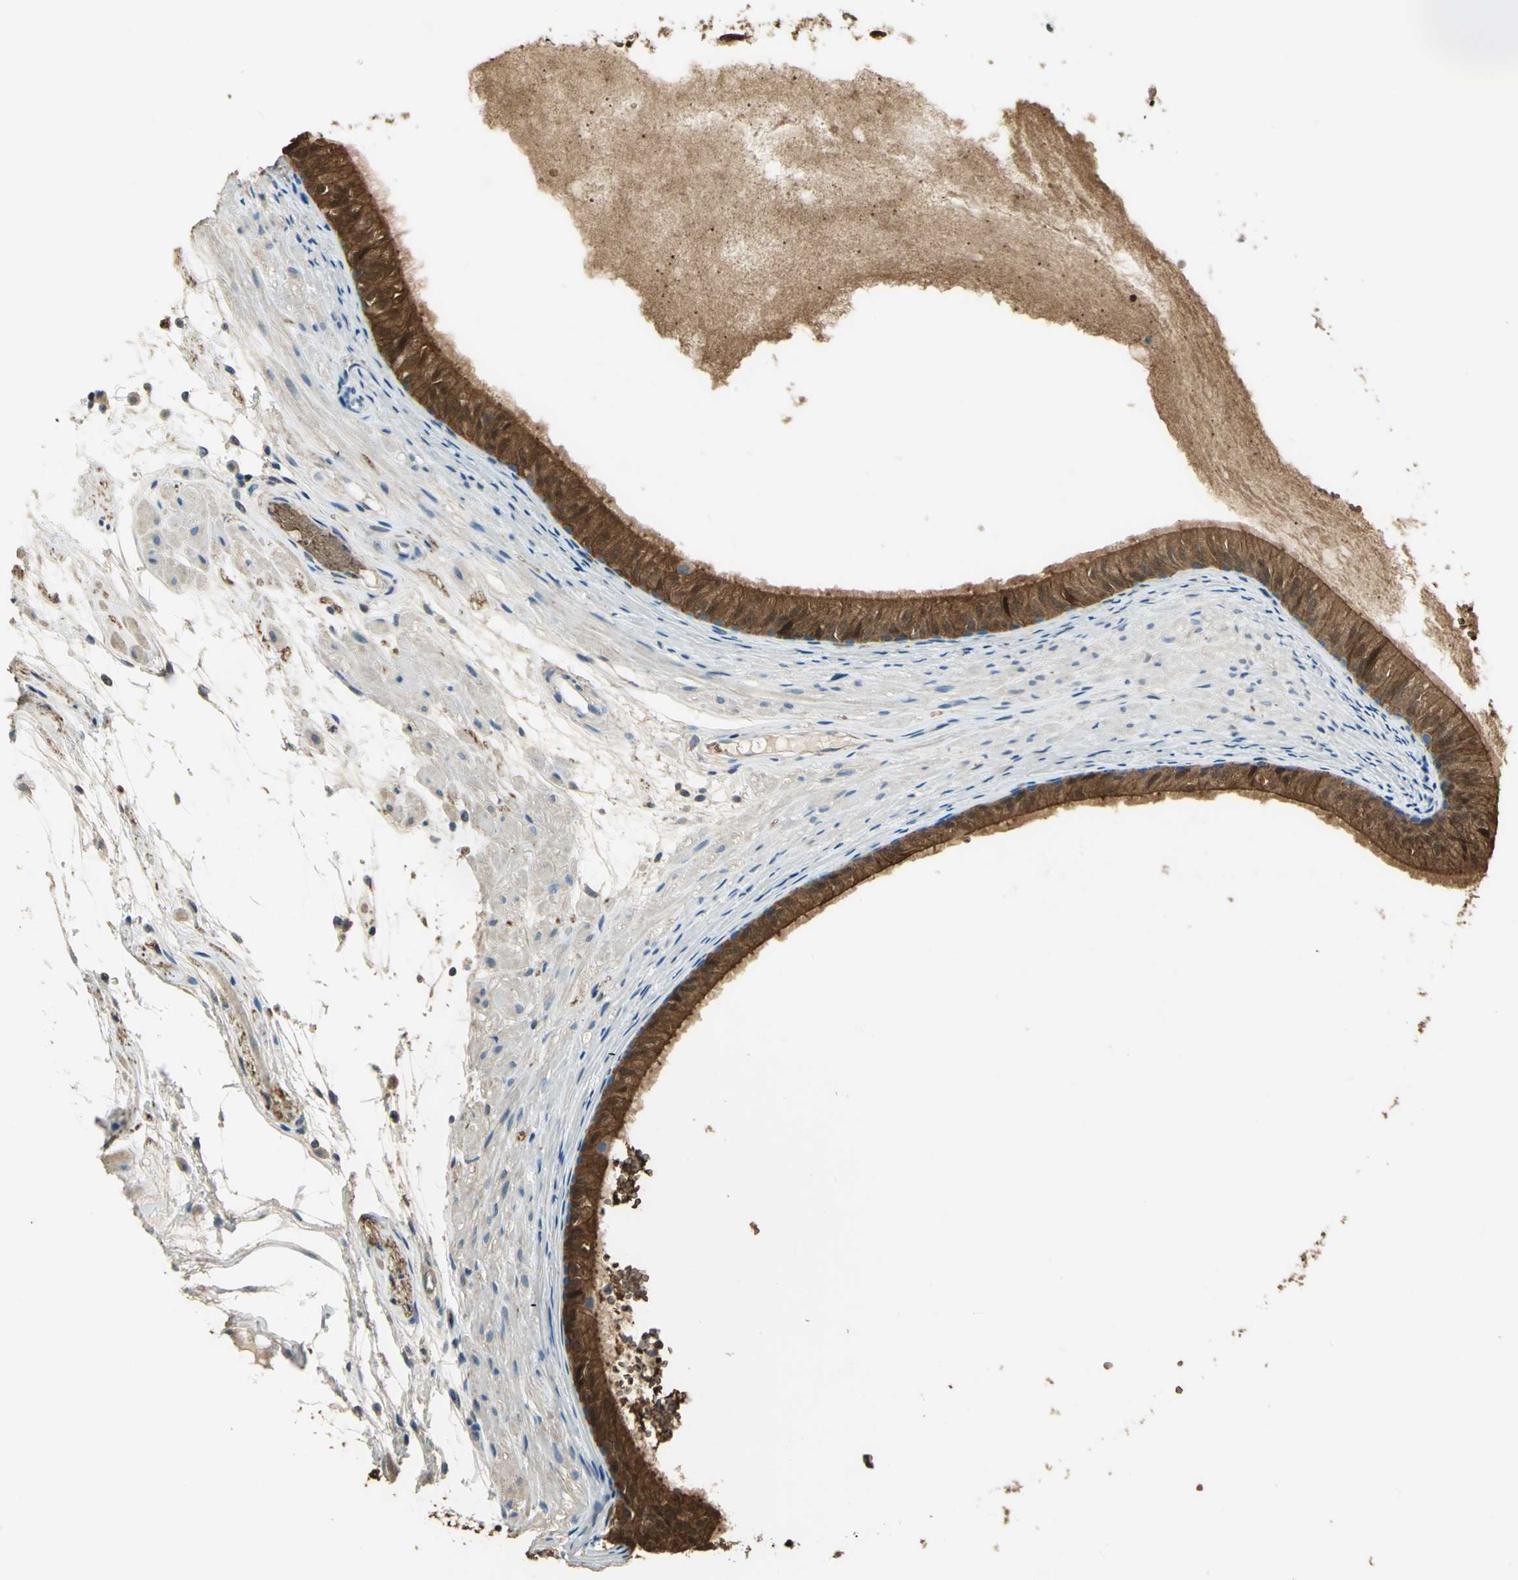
{"staining": {"intensity": "strong", "quantity": ">75%", "location": "cytoplasmic/membranous,nuclear"}, "tissue": "epididymis", "cell_type": "Glandular cells", "image_type": "normal", "snomed": [{"axis": "morphology", "description": "Normal tissue, NOS"}, {"axis": "morphology", "description": "Atrophy, NOS"}, {"axis": "topography", "description": "Testis"}, {"axis": "topography", "description": "Epididymis"}], "caption": "Brown immunohistochemical staining in normal human epididymis displays strong cytoplasmic/membranous,nuclear positivity in approximately >75% of glandular cells.", "gene": "DDAH1", "patient": {"sex": "male", "age": 18}}